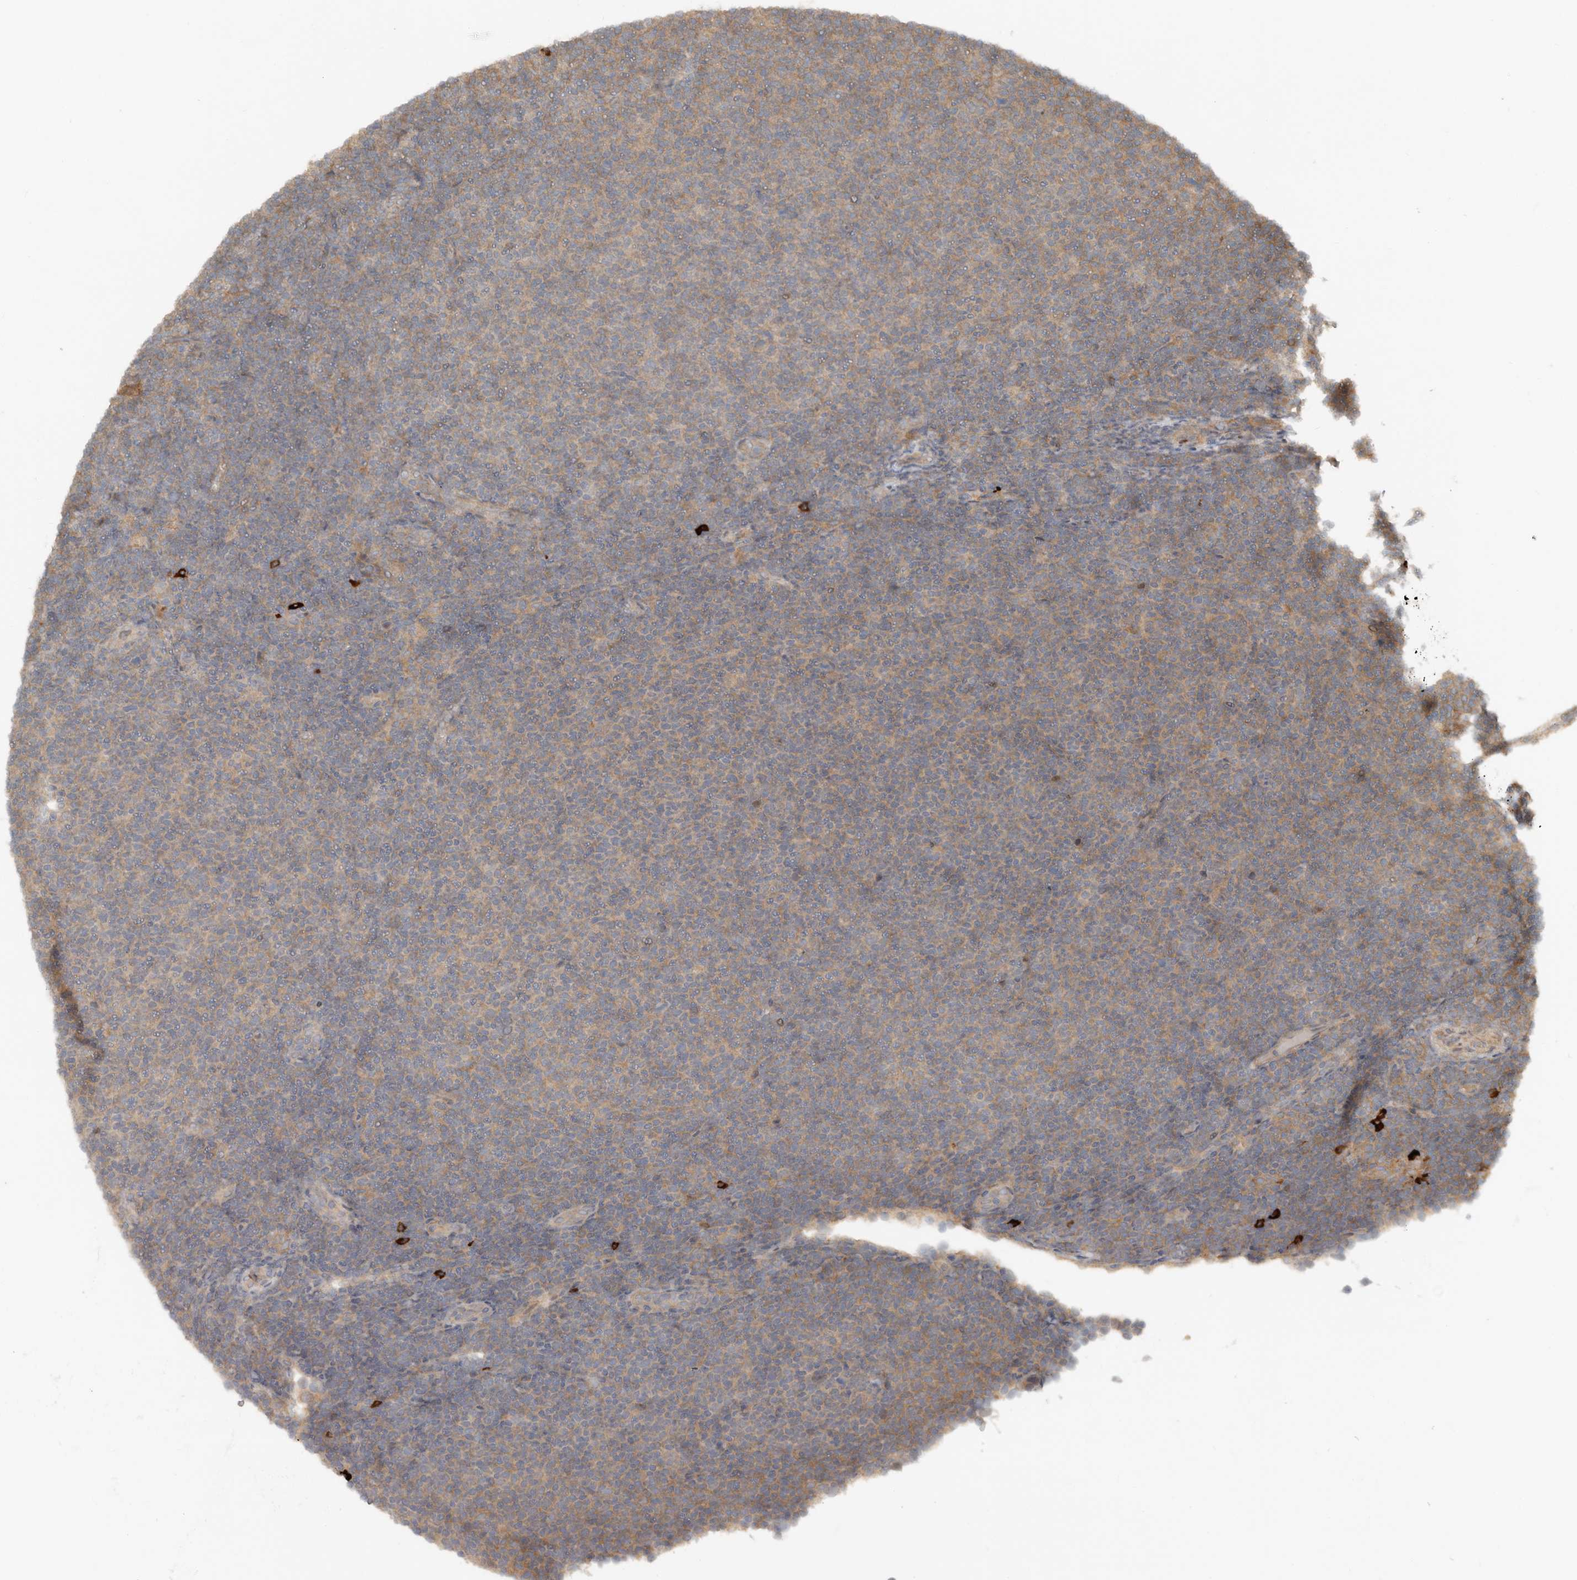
{"staining": {"intensity": "weak", "quantity": "25%-75%", "location": "cytoplasmic/membranous"}, "tissue": "lymphoma", "cell_type": "Tumor cells", "image_type": "cancer", "snomed": [{"axis": "morphology", "description": "Malignant lymphoma, non-Hodgkin's type, Low grade"}, {"axis": "topography", "description": "Lymph node"}], "caption": "Immunohistochemical staining of low-grade malignant lymphoma, non-Hodgkin's type exhibits low levels of weak cytoplasmic/membranous staining in approximately 25%-75% of tumor cells.", "gene": "TEAD3", "patient": {"sex": "male", "age": 66}}